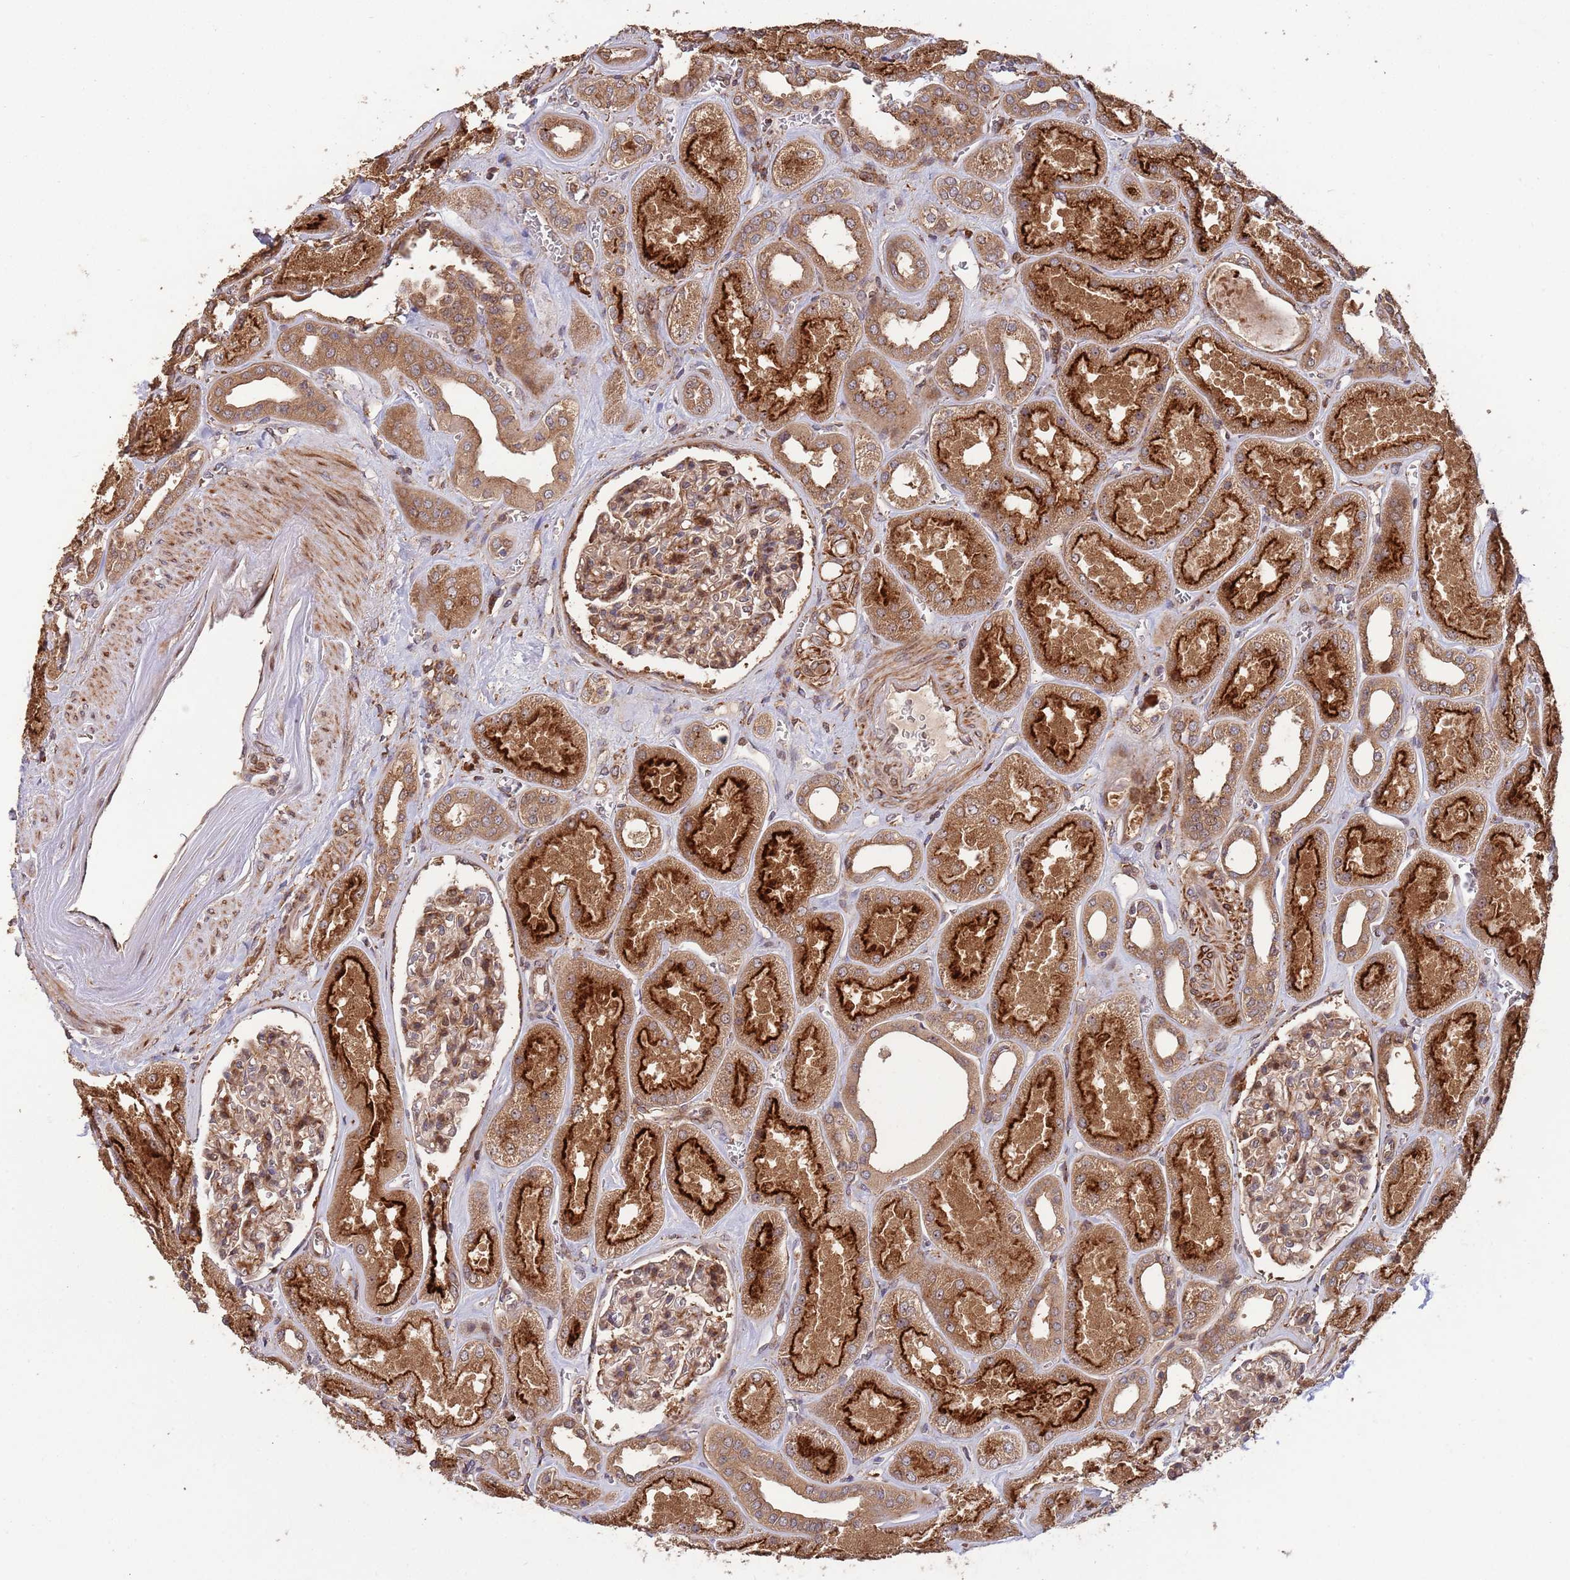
{"staining": {"intensity": "moderate", "quantity": ">75%", "location": "cytoplasmic/membranous"}, "tissue": "kidney", "cell_type": "Cells in glomeruli", "image_type": "normal", "snomed": [{"axis": "morphology", "description": "Normal tissue, NOS"}, {"axis": "morphology", "description": "Adenocarcinoma, NOS"}, {"axis": "topography", "description": "Kidney"}], "caption": "Immunohistochemistry (IHC) staining of unremarkable kidney, which reveals medium levels of moderate cytoplasmic/membranous staining in approximately >75% of cells in glomeruli indicating moderate cytoplasmic/membranous protein staining. The staining was performed using DAB (brown) for protein detection and nuclei were counterstained in hematoxylin (blue).", "gene": "ZNF428", "patient": {"sex": "female", "age": 68}}